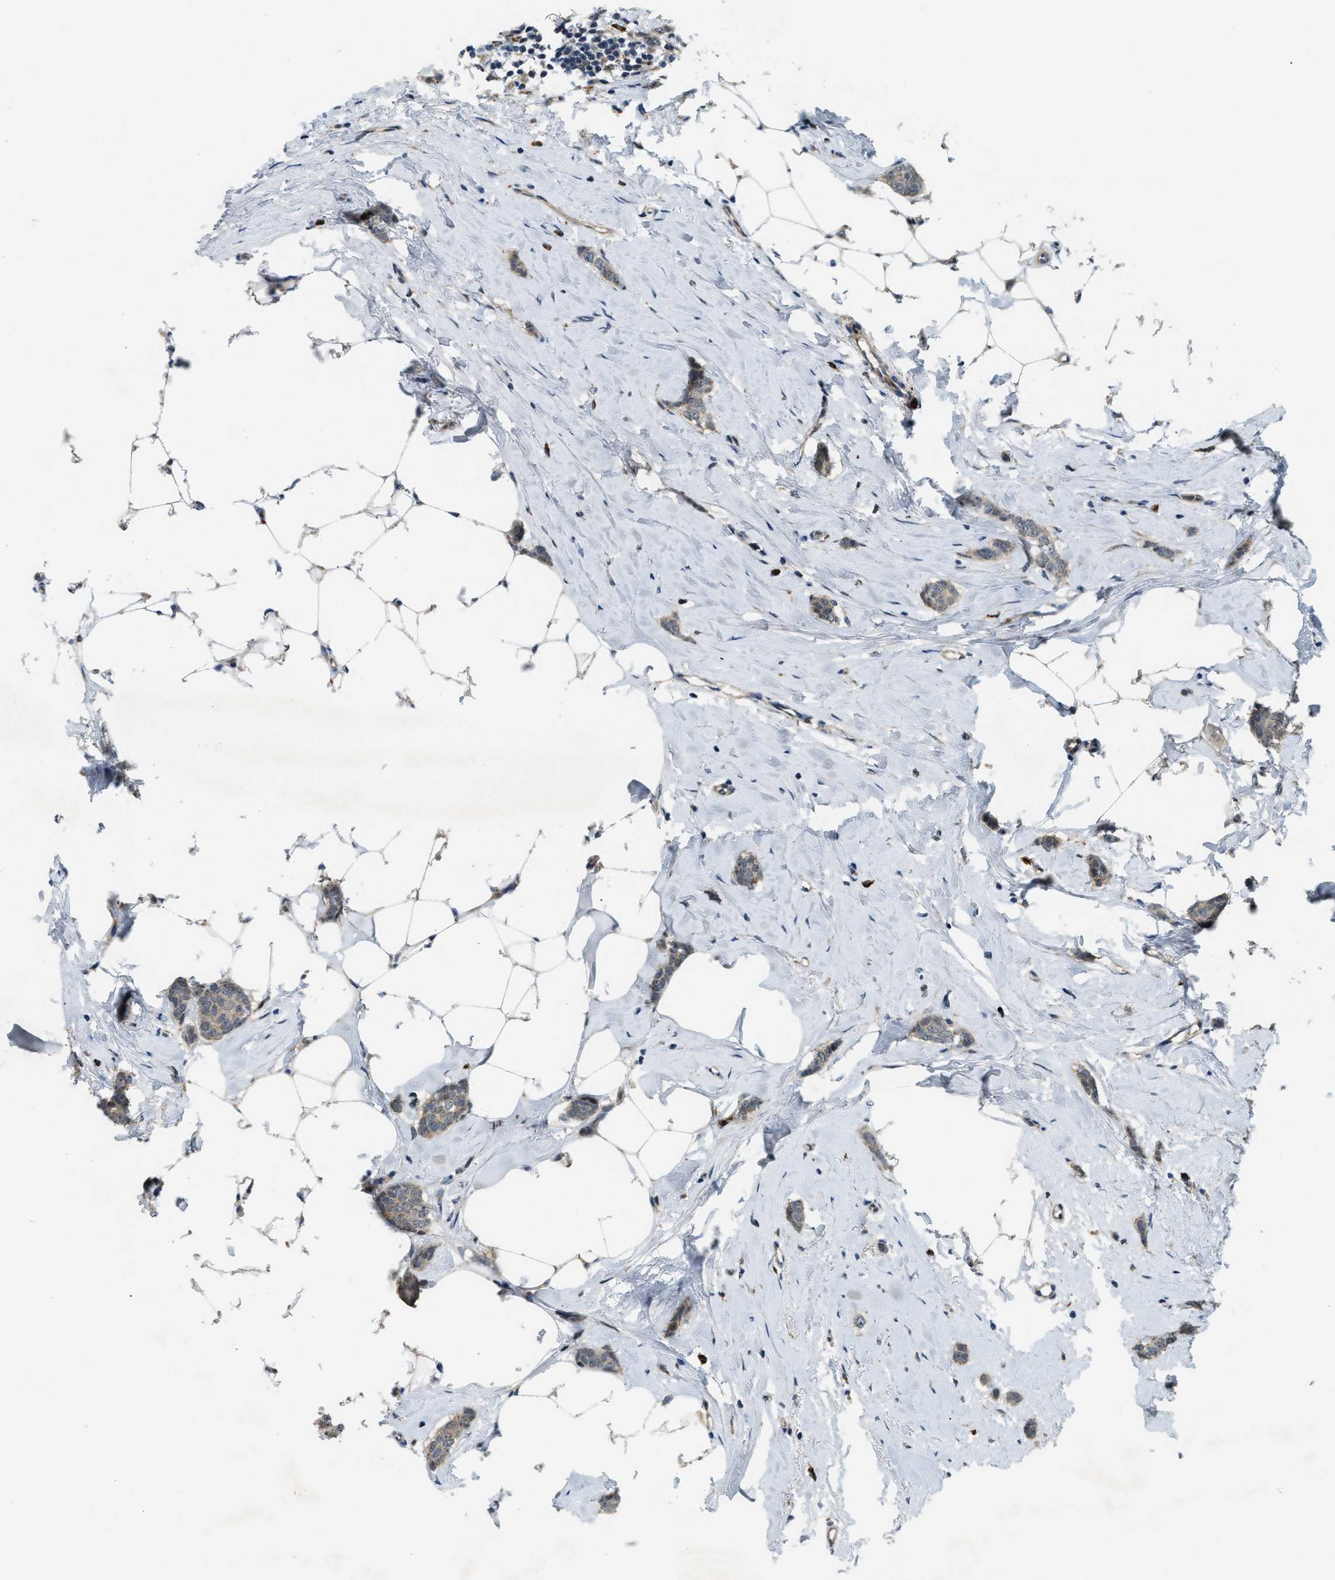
{"staining": {"intensity": "weak", "quantity": ">75%", "location": "cytoplasmic/membranous"}, "tissue": "breast cancer", "cell_type": "Tumor cells", "image_type": "cancer", "snomed": [{"axis": "morphology", "description": "Lobular carcinoma"}, {"axis": "topography", "description": "Skin"}, {"axis": "topography", "description": "Breast"}], "caption": "Immunohistochemistry (IHC) of human breast lobular carcinoma demonstrates low levels of weak cytoplasmic/membranous positivity in about >75% of tumor cells.", "gene": "STARD3NL", "patient": {"sex": "female", "age": 46}}